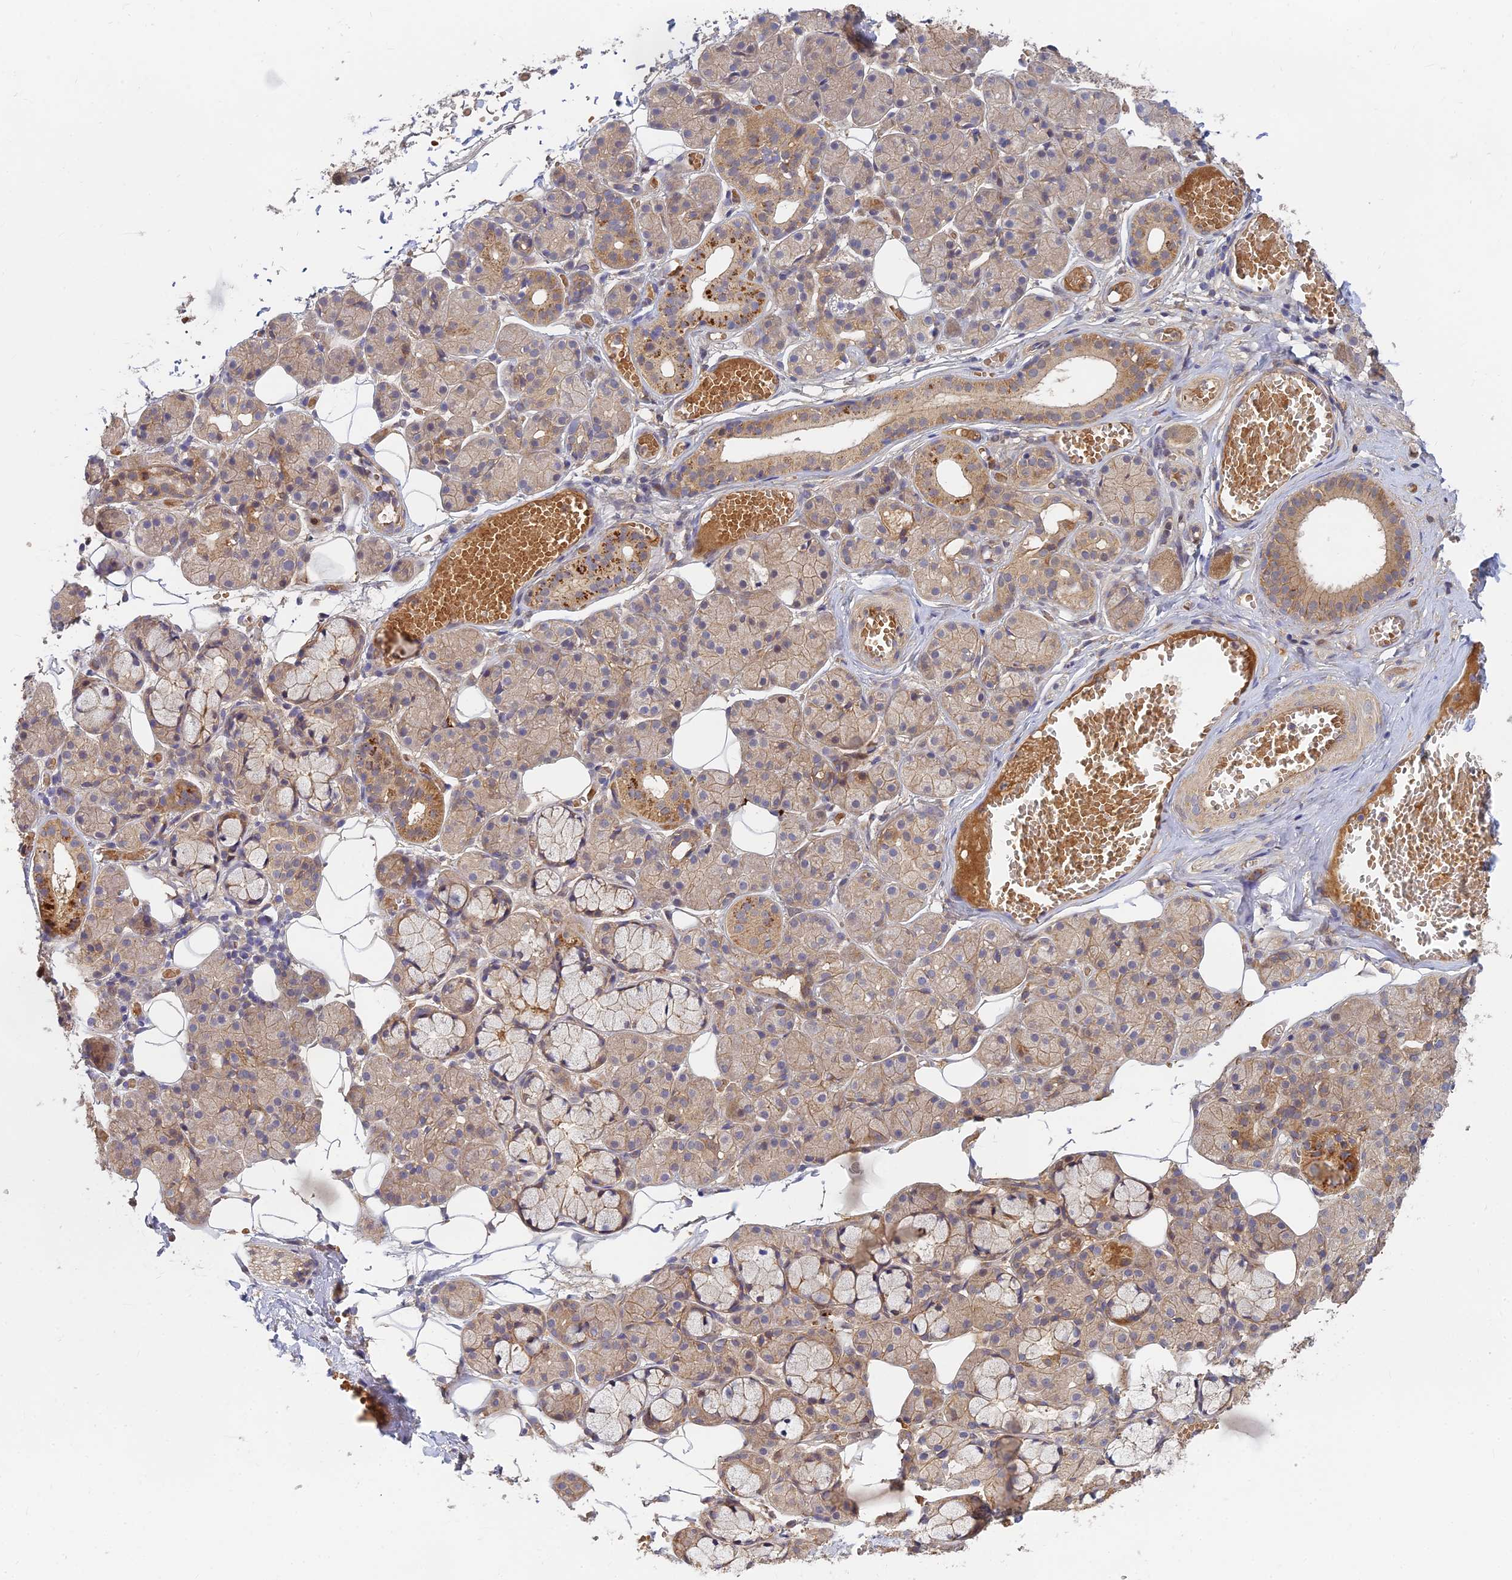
{"staining": {"intensity": "moderate", "quantity": "<25%", "location": "cytoplasmic/membranous"}, "tissue": "salivary gland", "cell_type": "Glandular cells", "image_type": "normal", "snomed": [{"axis": "morphology", "description": "Normal tissue, NOS"}, {"axis": "topography", "description": "Salivary gland"}], "caption": "Brown immunohistochemical staining in unremarkable human salivary gland reveals moderate cytoplasmic/membranous expression in about <25% of glandular cells.", "gene": "FAM151B", "patient": {"sex": "male", "age": 63}}